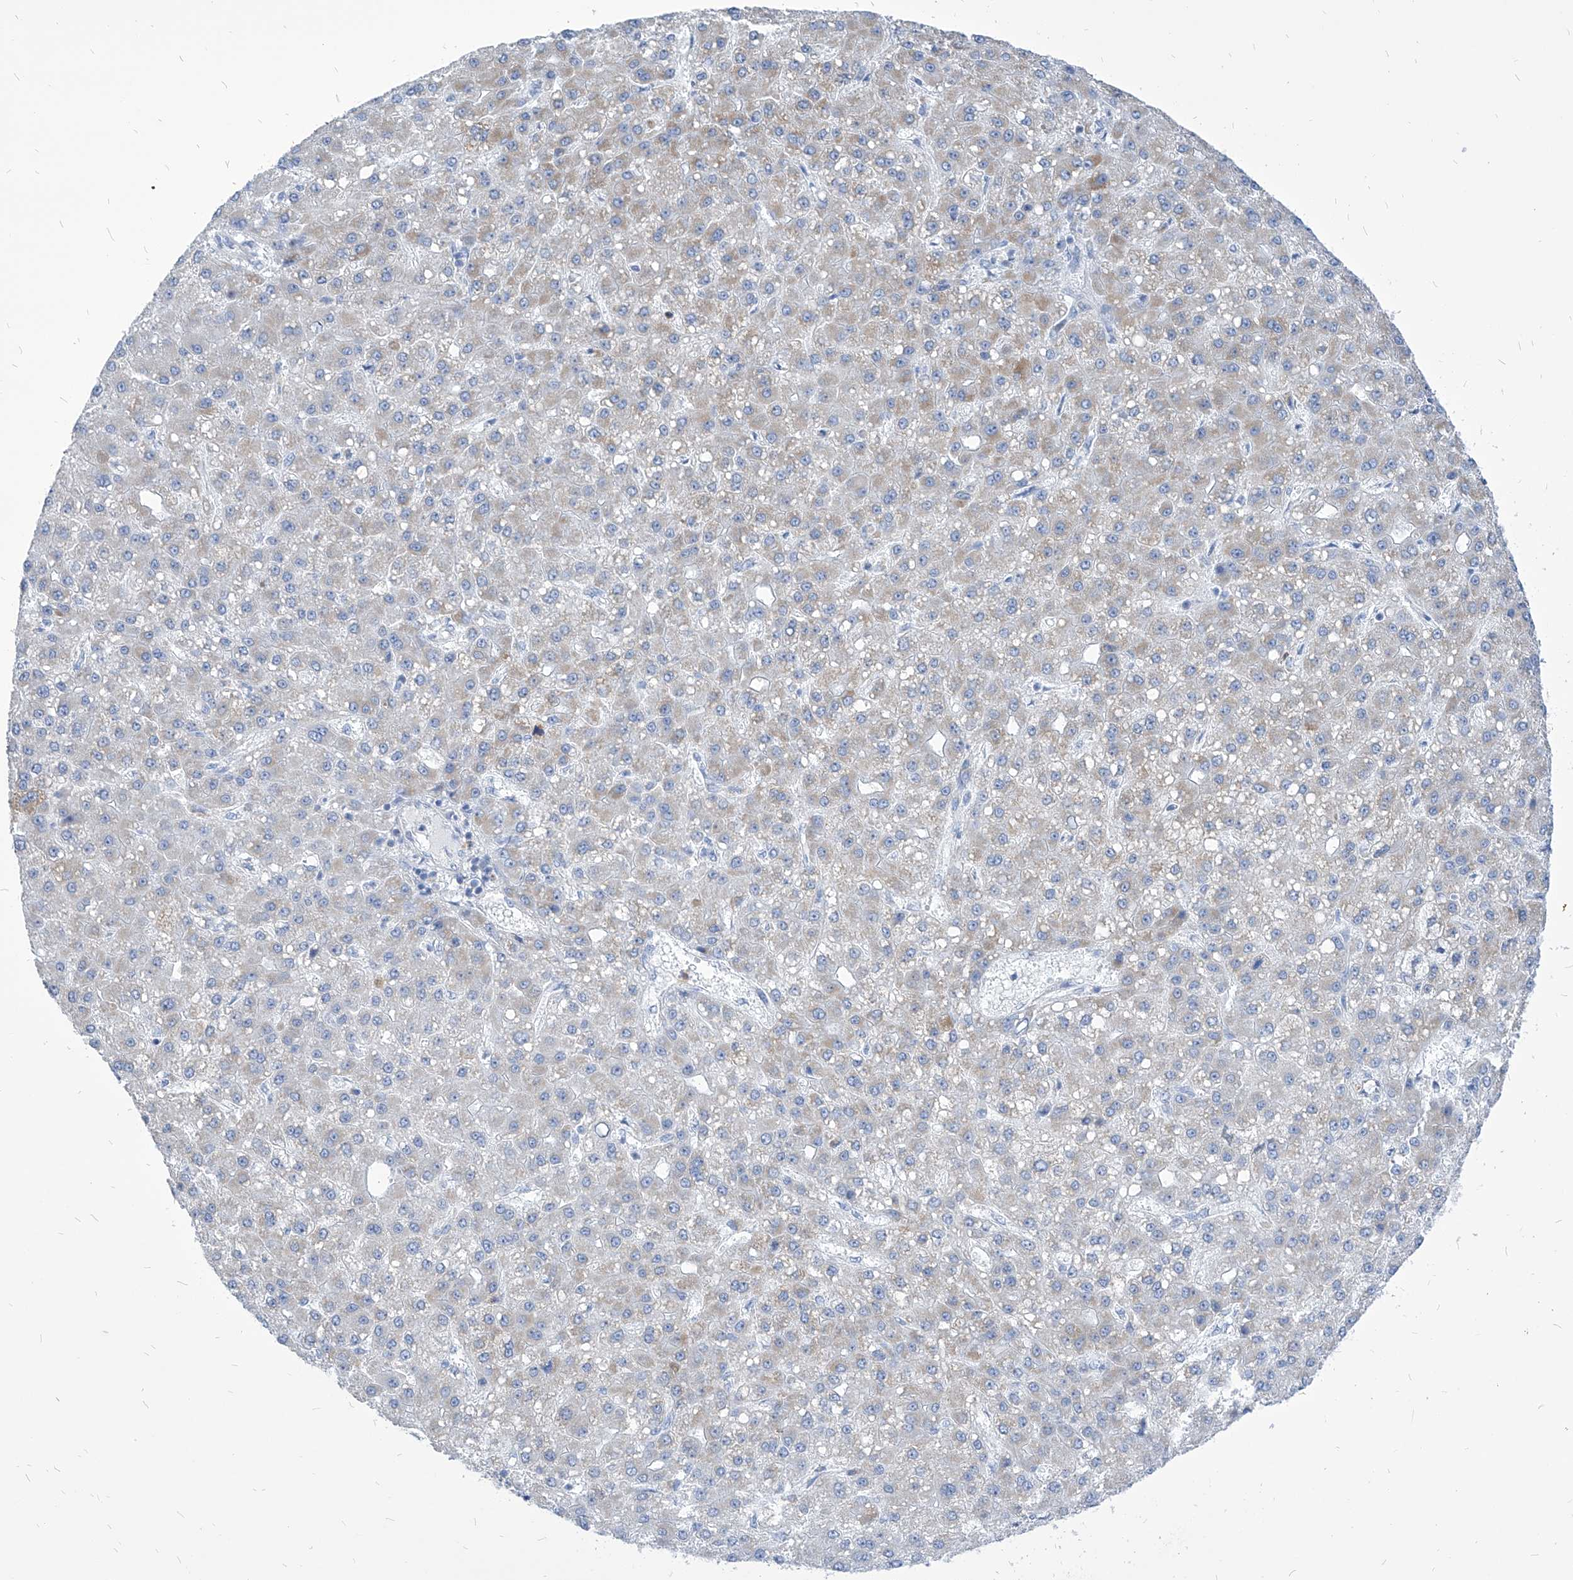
{"staining": {"intensity": "weak", "quantity": "<25%", "location": "cytoplasmic/membranous"}, "tissue": "liver cancer", "cell_type": "Tumor cells", "image_type": "cancer", "snomed": [{"axis": "morphology", "description": "Carcinoma, Hepatocellular, NOS"}, {"axis": "topography", "description": "Liver"}], "caption": "Tumor cells show no significant staining in liver hepatocellular carcinoma.", "gene": "COQ3", "patient": {"sex": "male", "age": 67}}